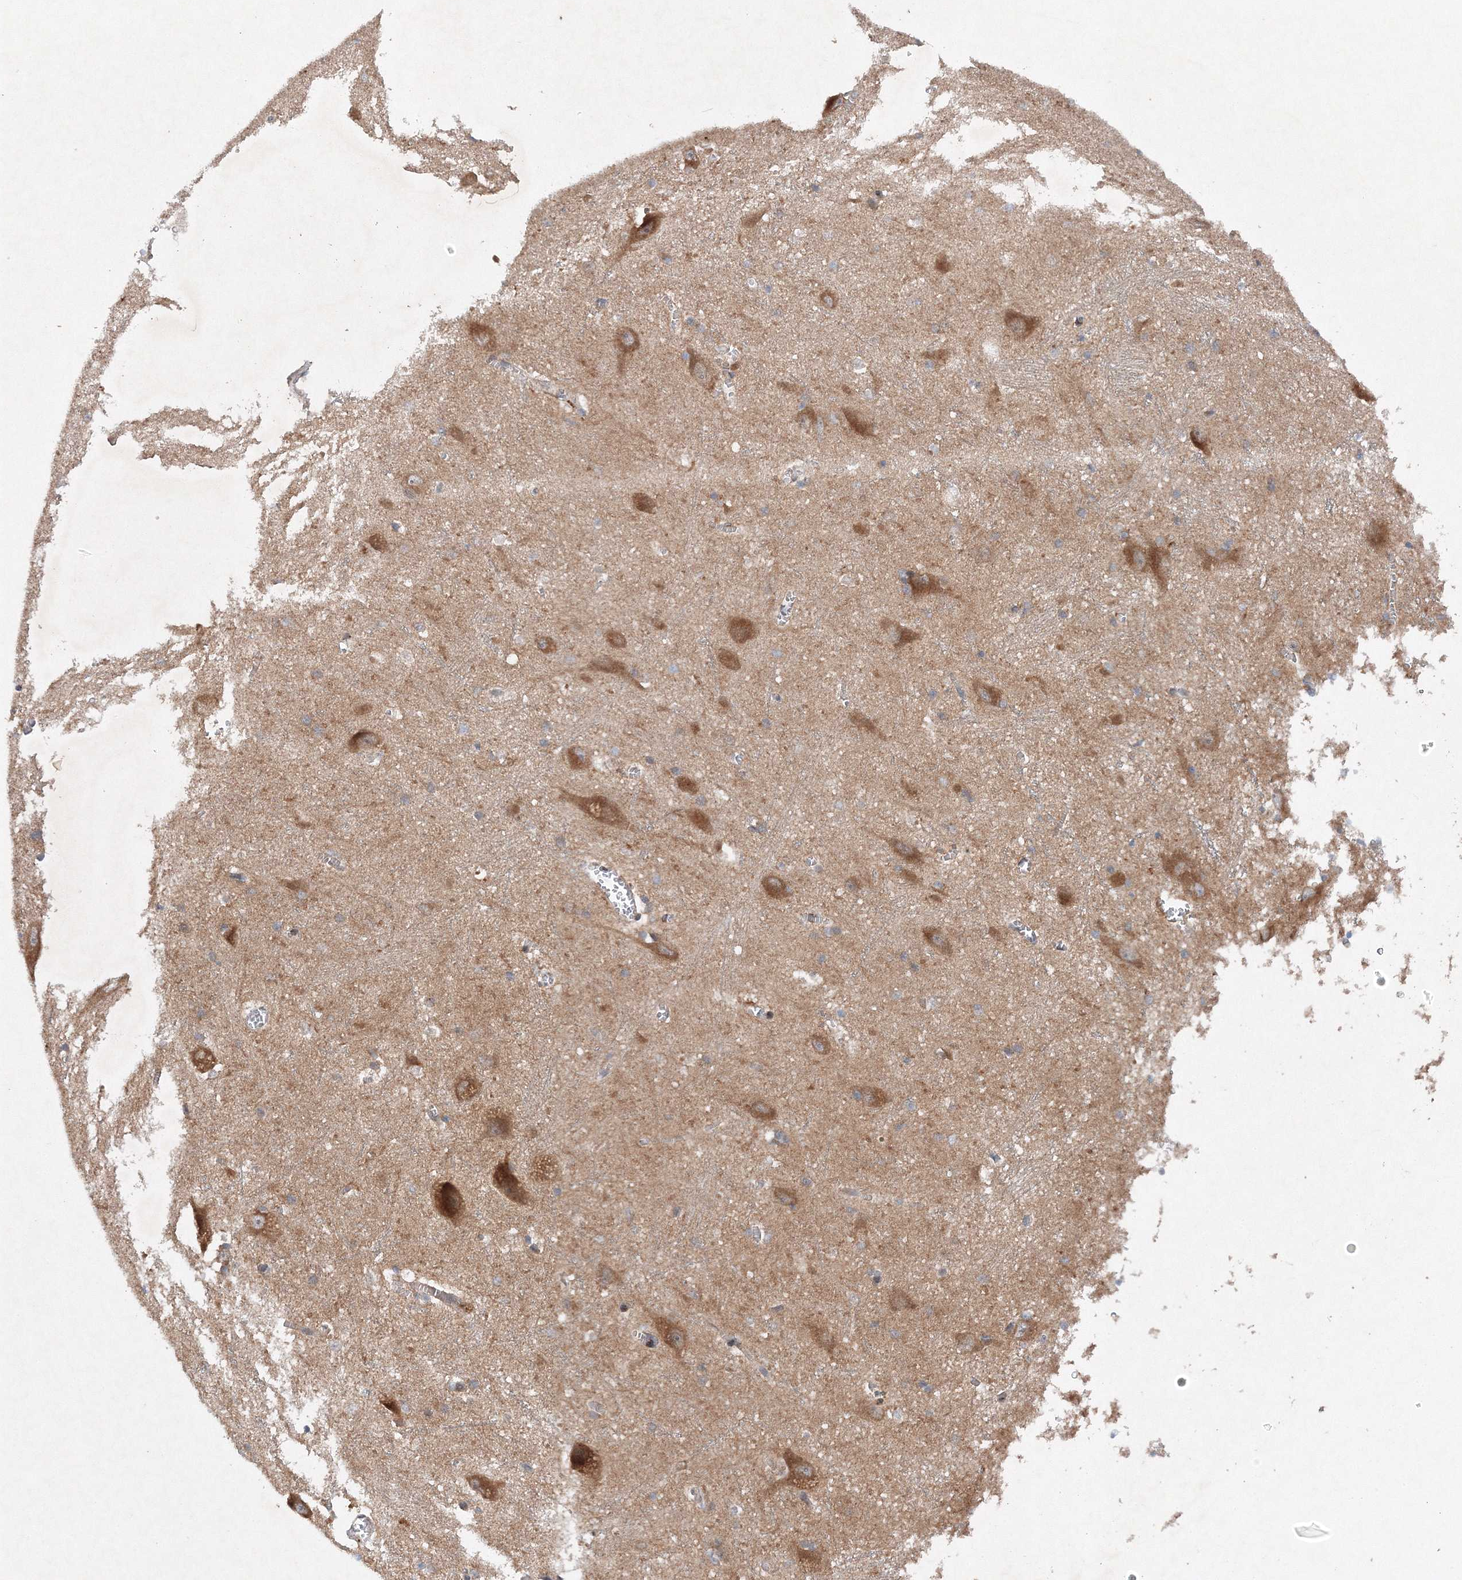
{"staining": {"intensity": "weak", "quantity": "<25%", "location": "cytoplasmic/membranous"}, "tissue": "caudate", "cell_type": "Glial cells", "image_type": "normal", "snomed": [{"axis": "morphology", "description": "Normal tissue, NOS"}, {"axis": "topography", "description": "Lateral ventricle wall"}], "caption": "There is no significant positivity in glial cells of caudate. (DAB (3,3'-diaminobenzidine) immunohistochemistry (IHC), high magnification).", "gene": "SLC36A1", "patient": {"sex": "male", "age": 37}}